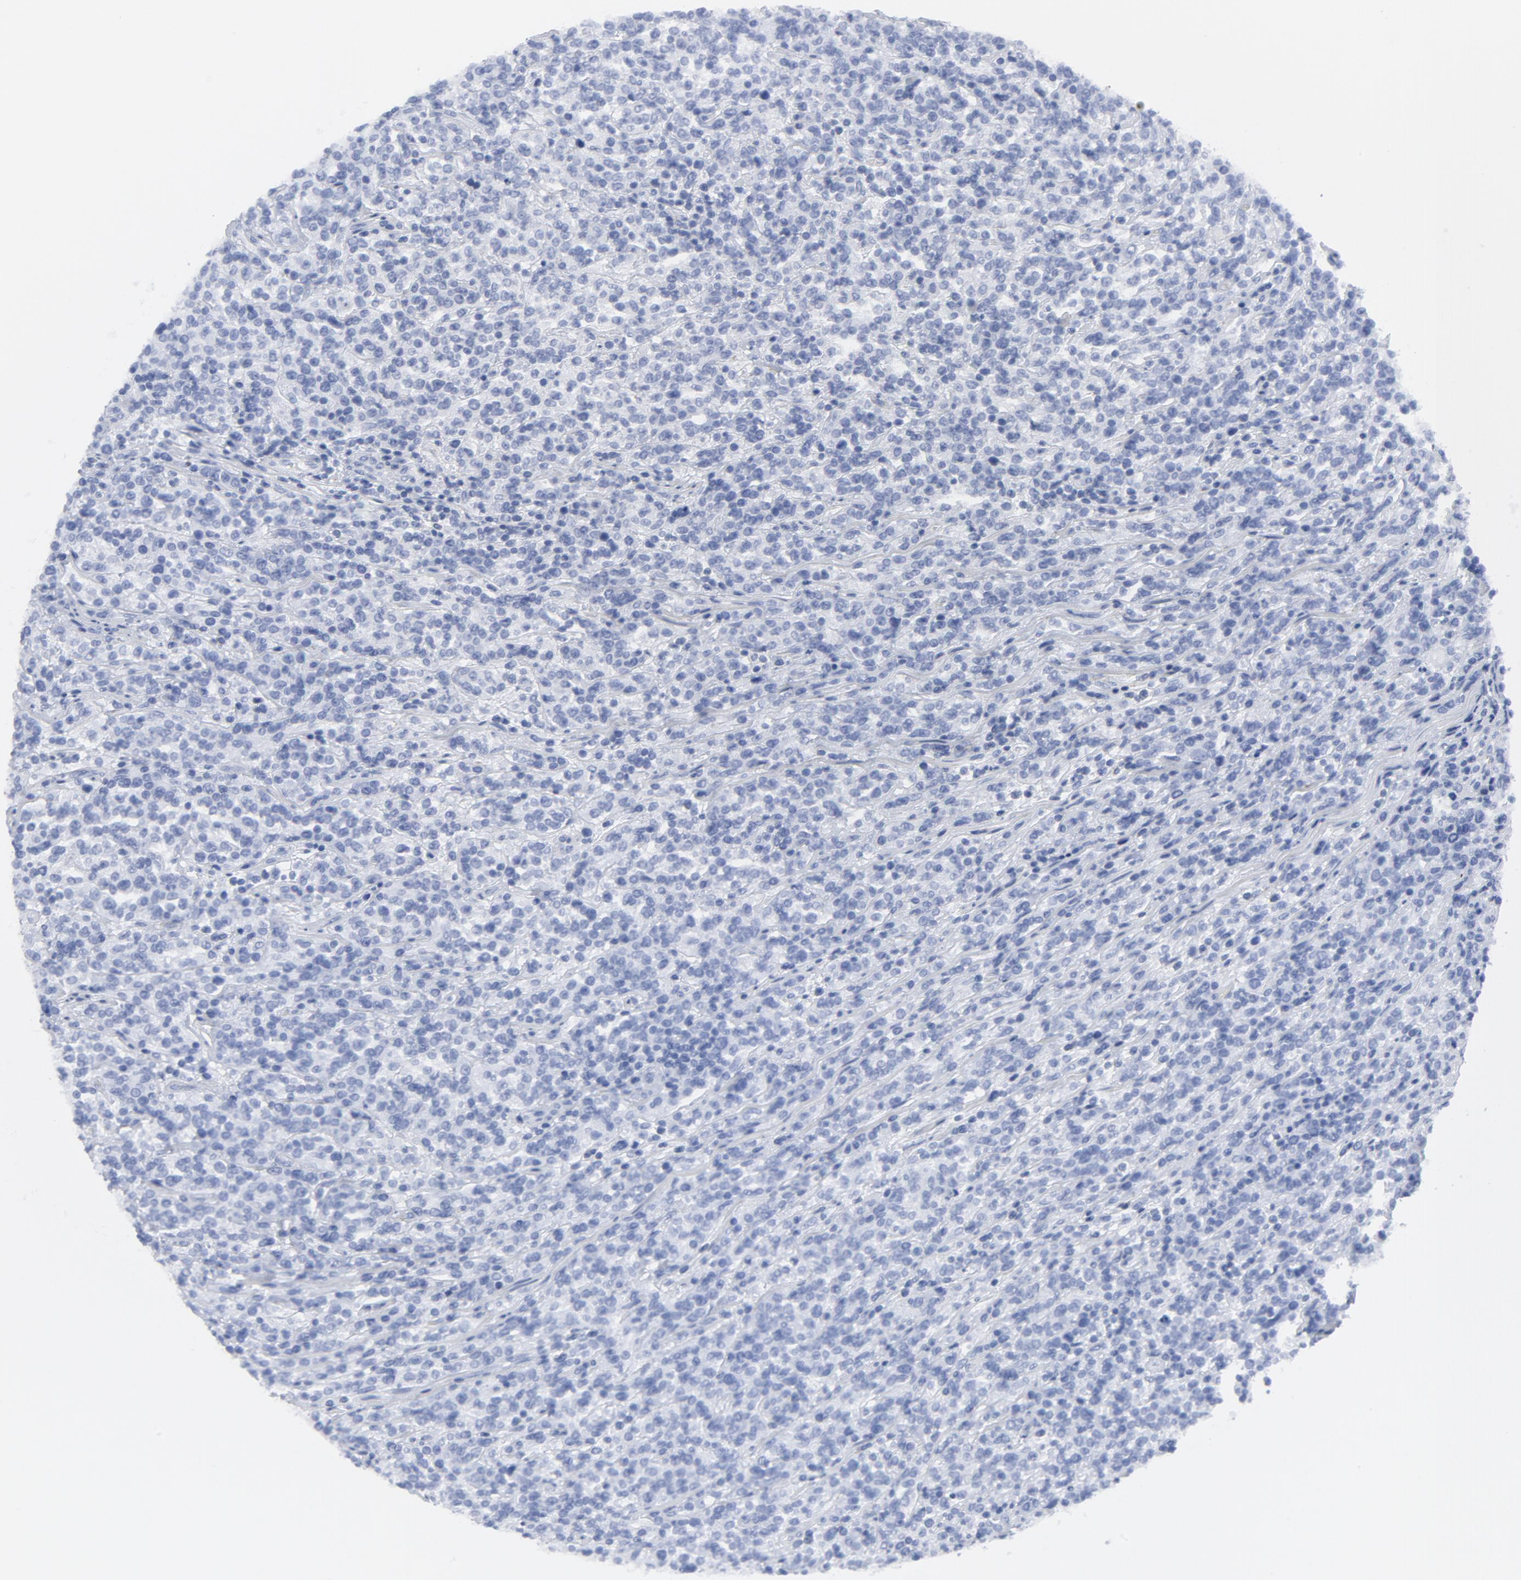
{"staining": {"intensity": "negative", "quantity": "none", "location": "none"}, "tissue": "lymphoma", "cell_type": "Tumor cells", "image_type": "cancer", "snomed": [{"axis": "morphology", "description": "Malignant lymphoma, non-Hodgkin's type, High grade"}, {"axis": "topography", "description": "Soft tissue"}], "caption": "Lymphoma was stained to show a protein in brown. There is no significant staining in tumor cells.", "gene": "TSPAN6", "patient": {"sex": "male", "age": 18}}